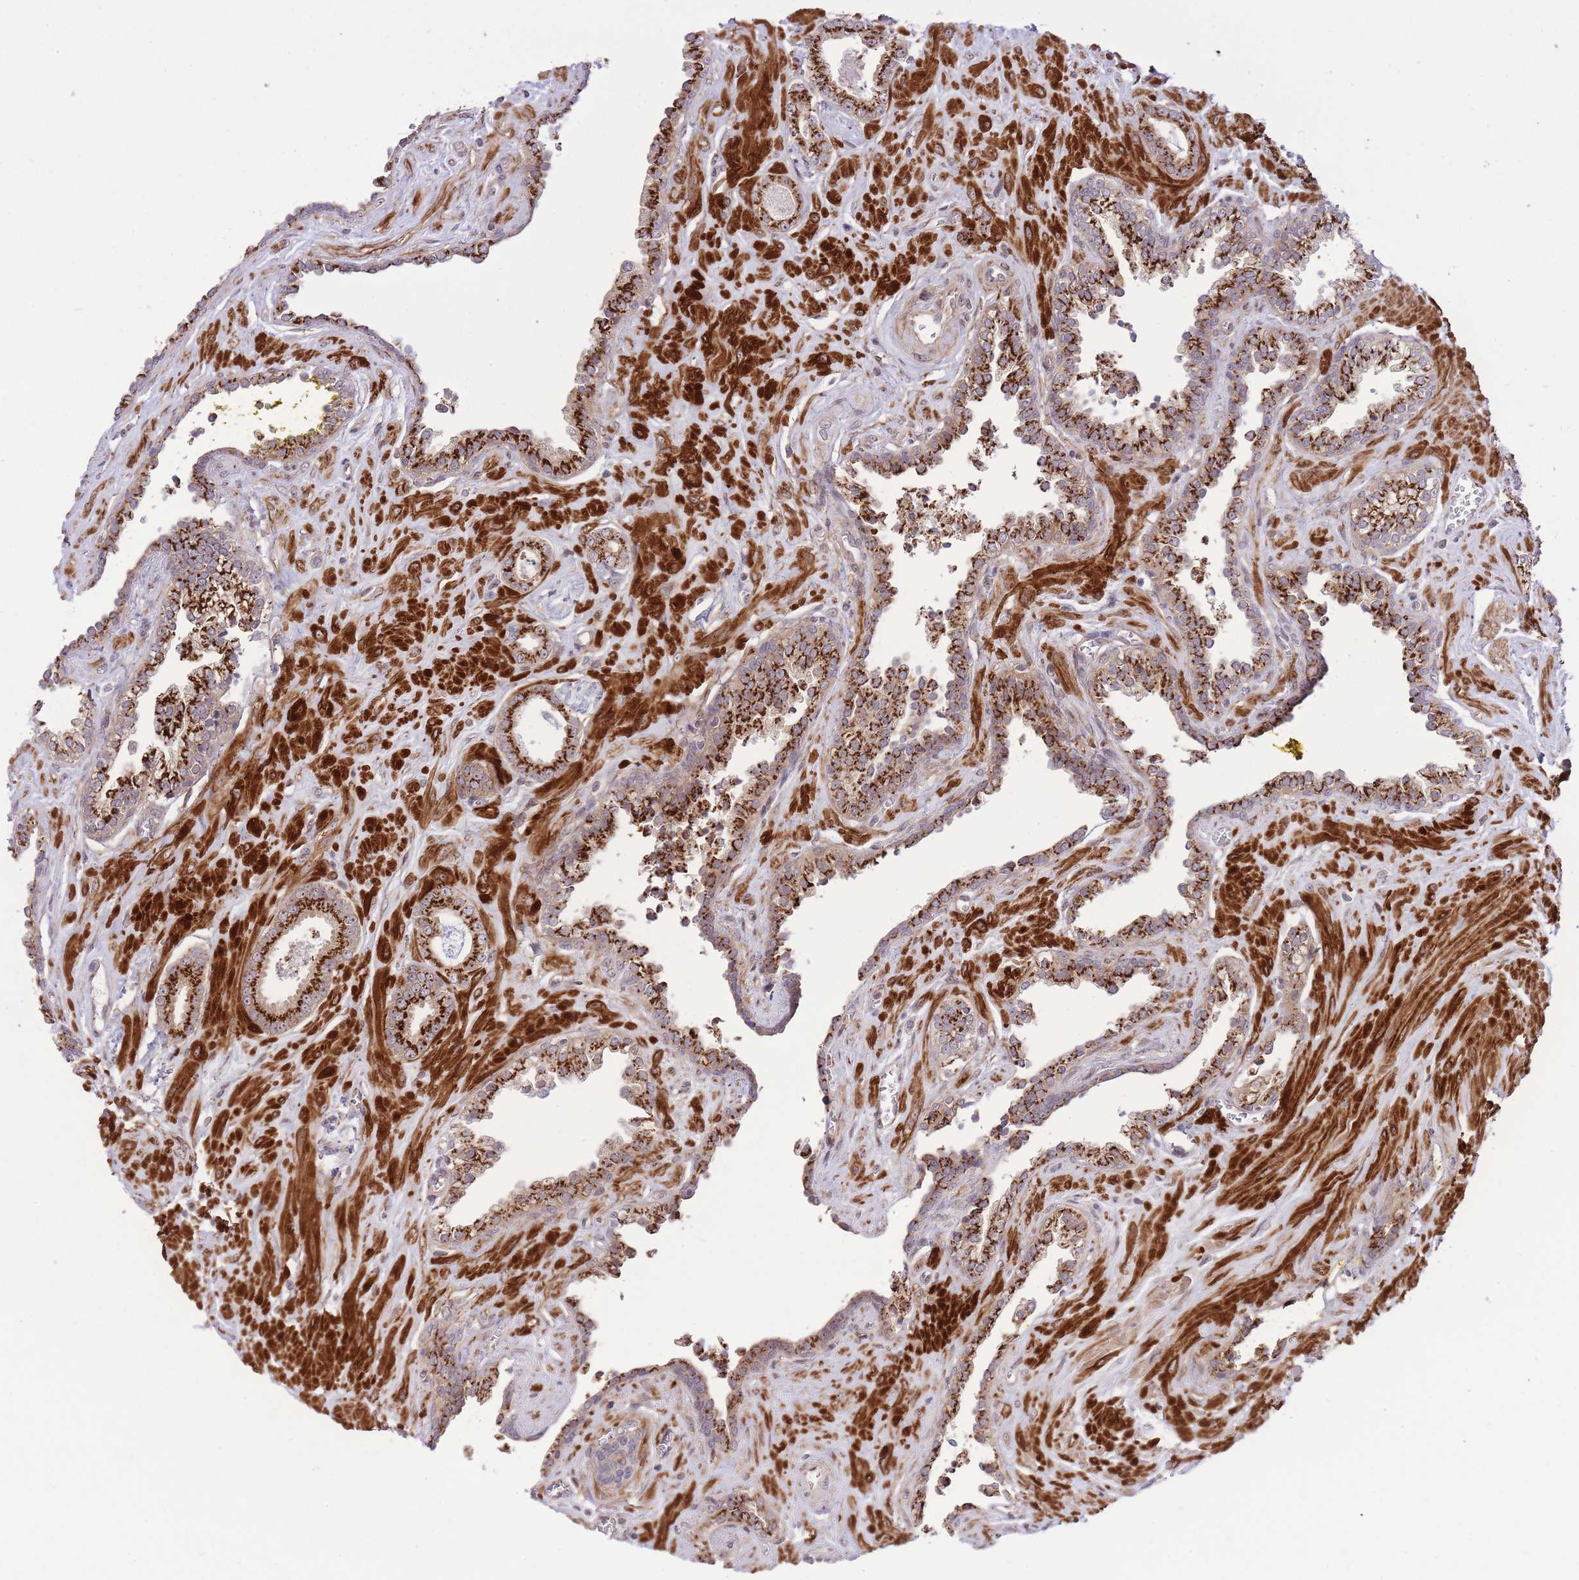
{"staining": {"intensity": "strong", "quantity": ">75%", "location": "cytoplasmic/membranous"}, "tissue": "prostate cancer", "cell_type": "Tumor cells", "image_type": "cancer", "snomed": [{"axis": "morphology", "description": "Adenocarcinoma, Low grade"}, {"axis": "topography", "description": "Prostate"}], "caption": "Immunohistochemical staining of human prostate cancer (adenocarcinoma (low-grade)) demonstrates high levels of strong cytoplasmic/membranous protein staining in approximately >75% of tumor cells. Using DAB (3,3'-diaminobenzidine) (brown) and hematoxylin (blue) stains, captured at high magnification using brightfield microscopy.", "gene": "ZBED5", "patient": {"sex": "male", "age": 60}}